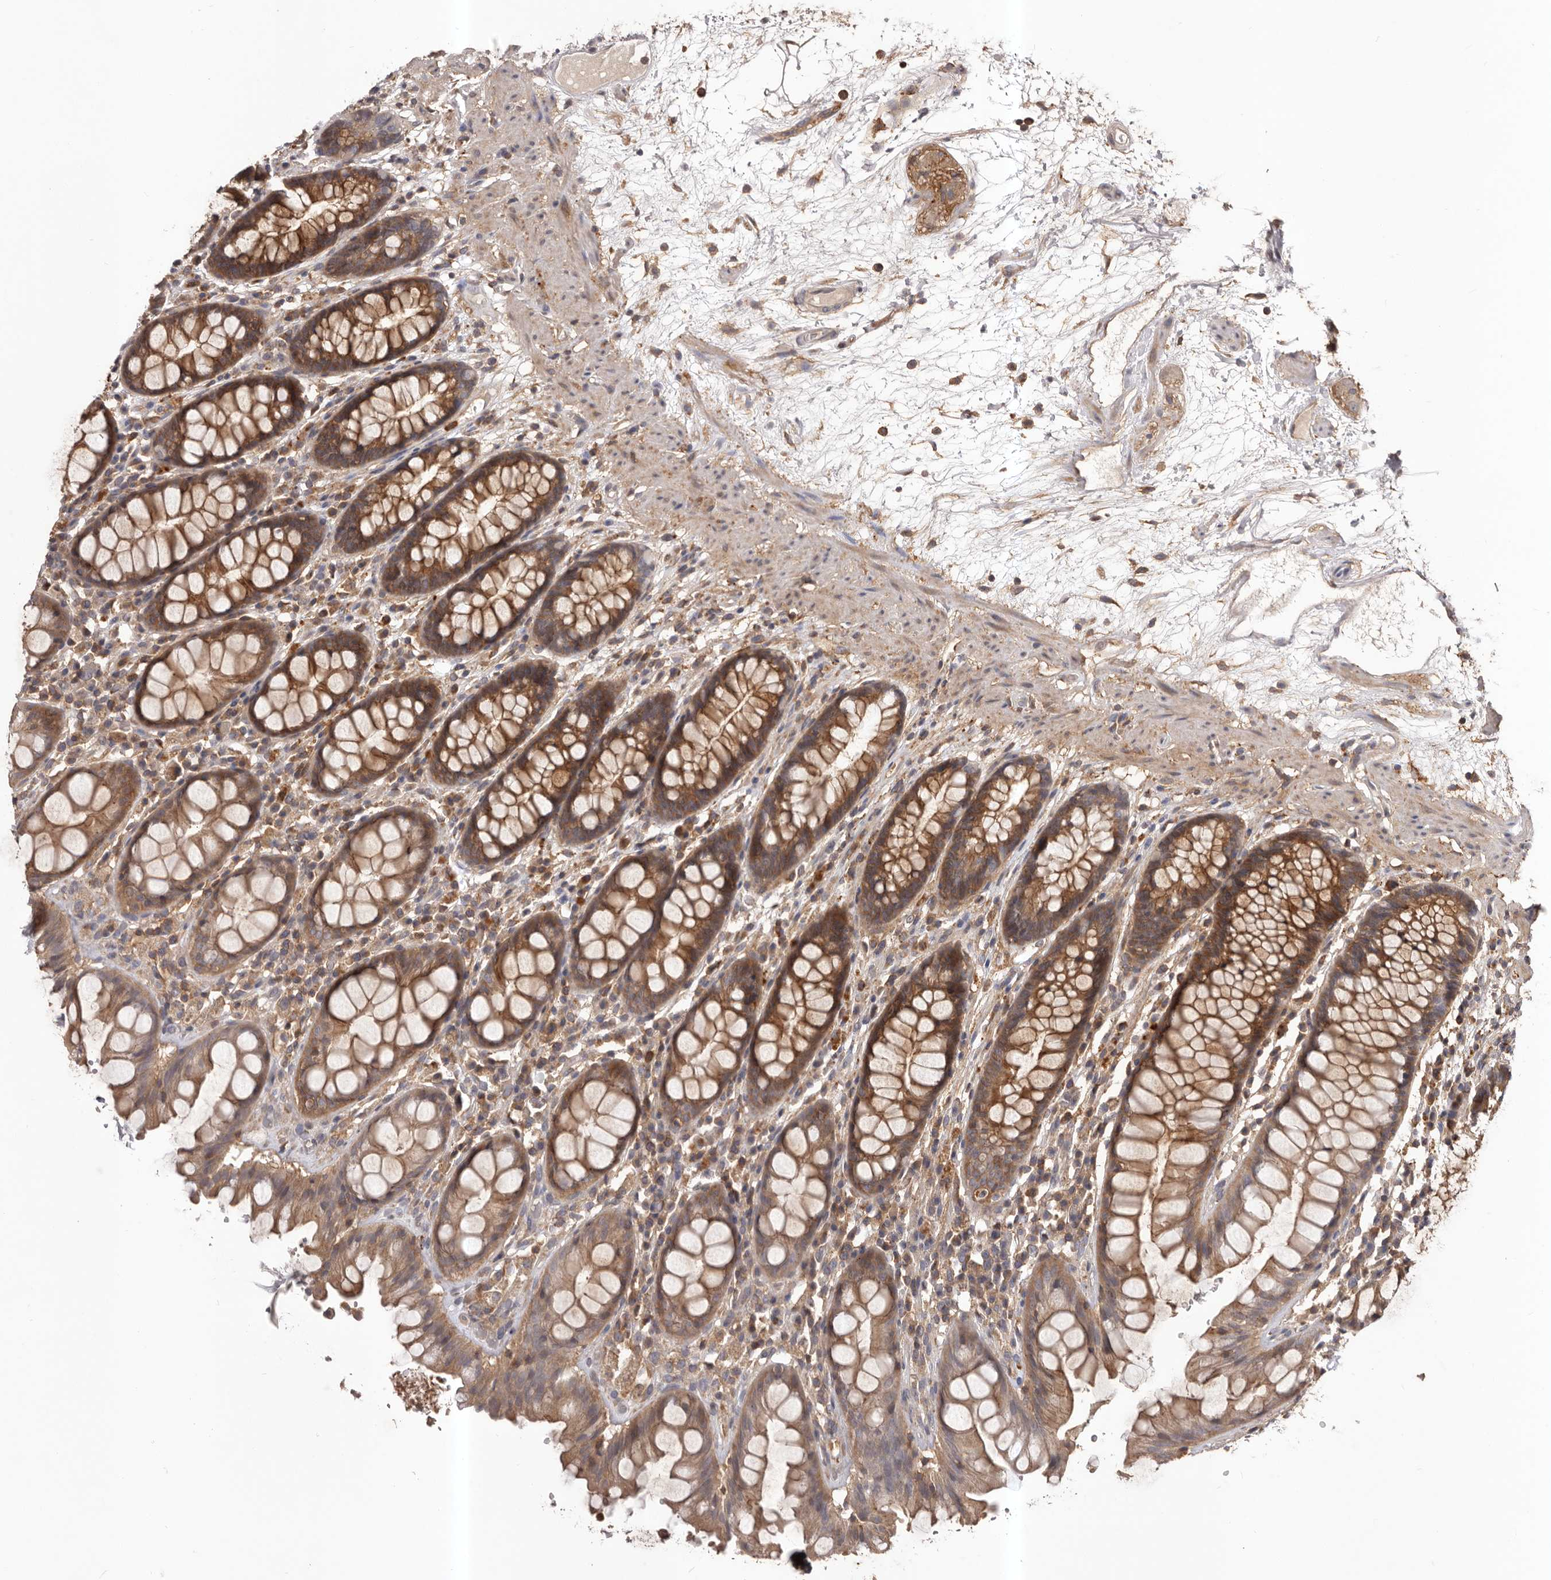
{"staining": {"intensity": "strong", "quantity": ">75%", "location": "cytoplasmic/membranous"}, "tissue": "rectum", "cell_type": "Glandular cells", "image_type": "normal", "snomed": [{"axis": "morphology", "description": "Normal tissue, NOS"}, {"axis": "topography", "description": "Rectum"}], "caption": "Unremarkable rectum shows strong cytoplasmic/membranous positivity in approximately >75% of glandular cells.", "gene": "GLIPR2", "patient": {"sex": "male", "age": 64}}